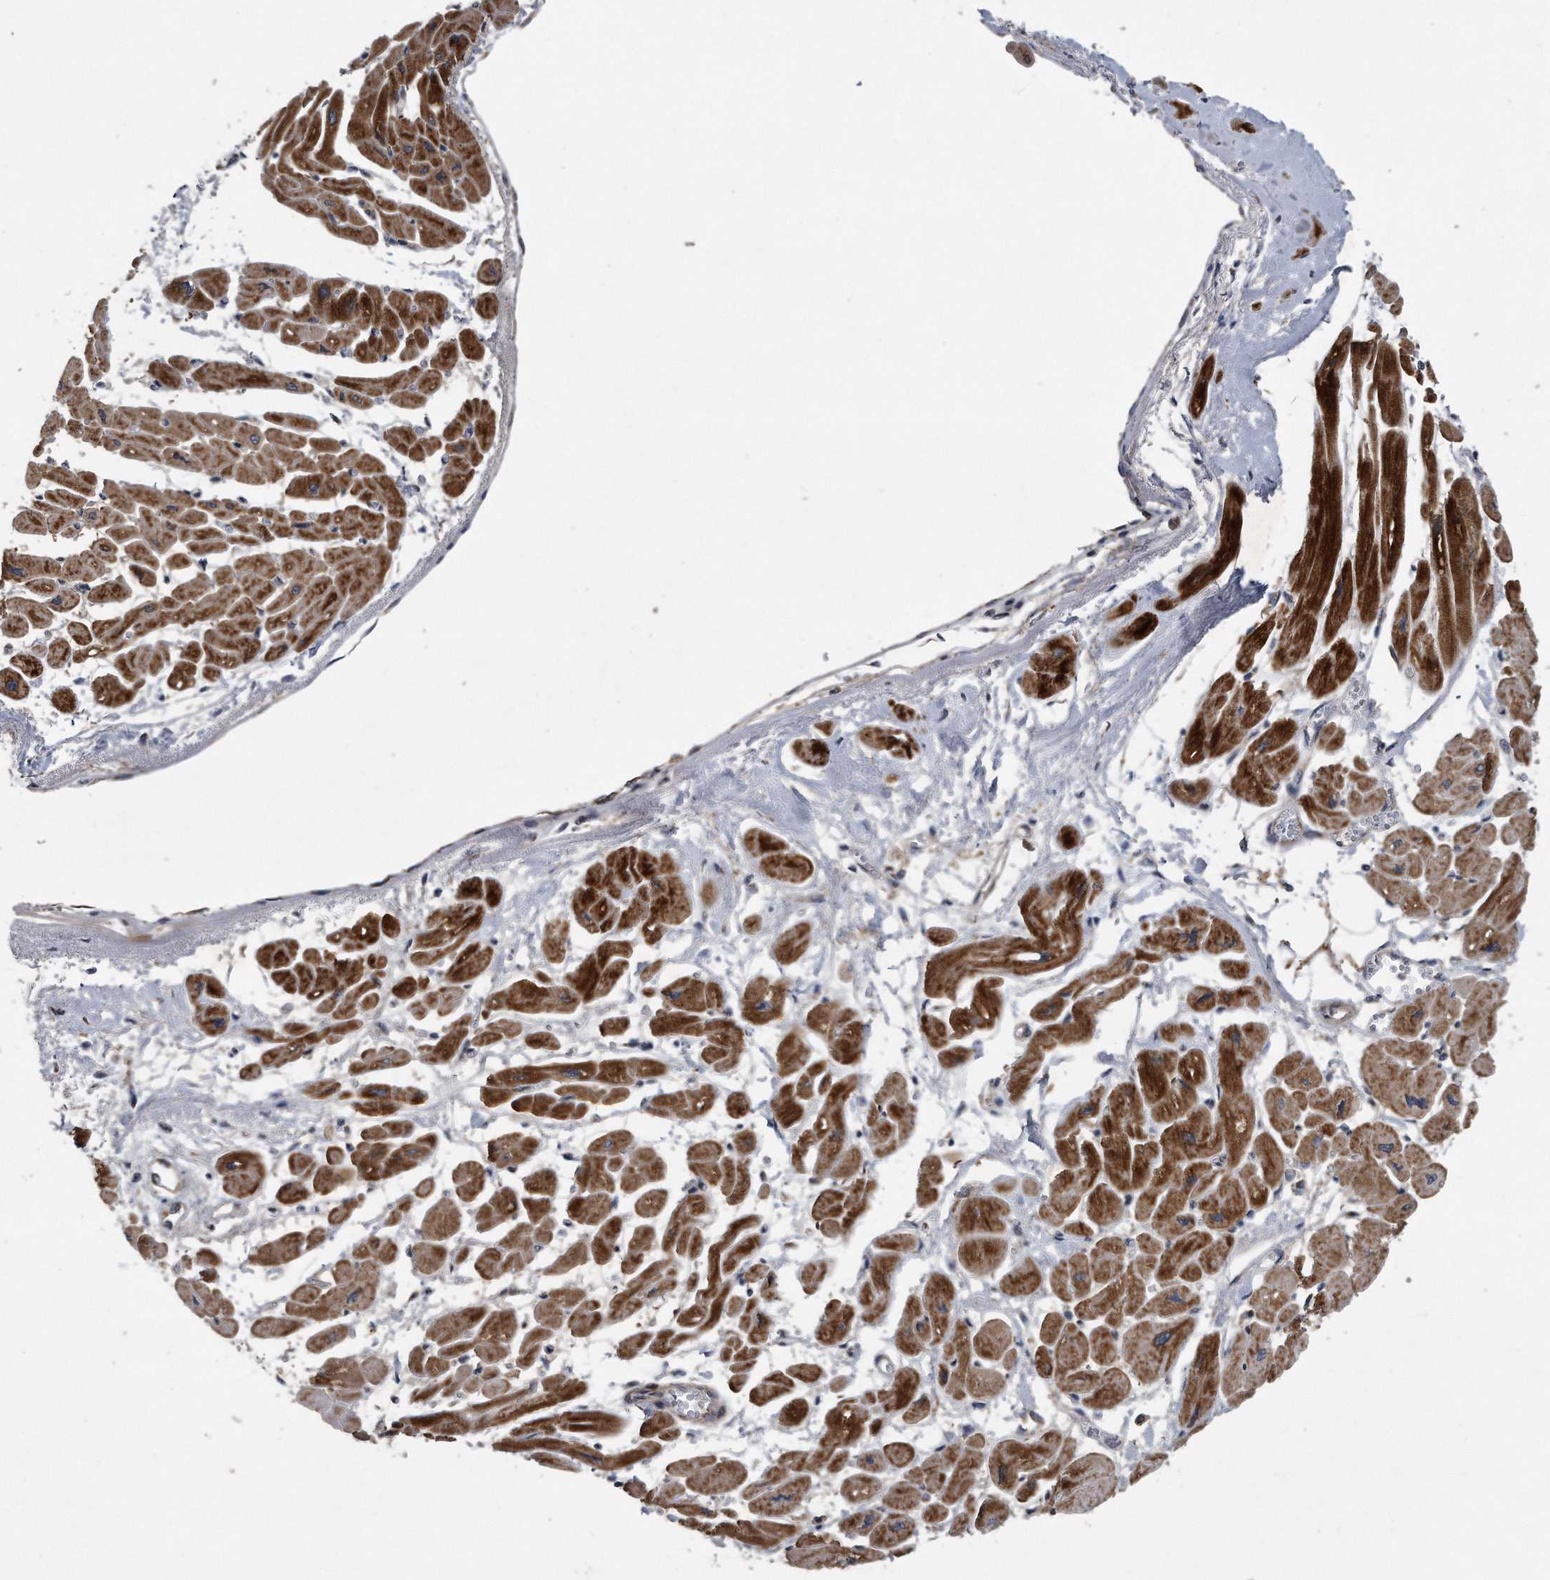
{"staining": {"intensity": "strong", "quantity": ">75%", "location": "cytoplasmic/membranous"}, "tissue": "heart muscle", "cell_type": "Cardiomyocytes", "image_type": "normal", "snomed": [{"axis": "morphology", "description": "Normal tissue, NOS"}, {"axis": "topography", "description": "Heart"}], "caption": "Heart muscle stained with IHC reveals strong cytoplasmic/membranous expression in approximately >75% of cardiomyocytes.", "gene": "ALPK2", "patient": {"sex": "female", "age": 54}}